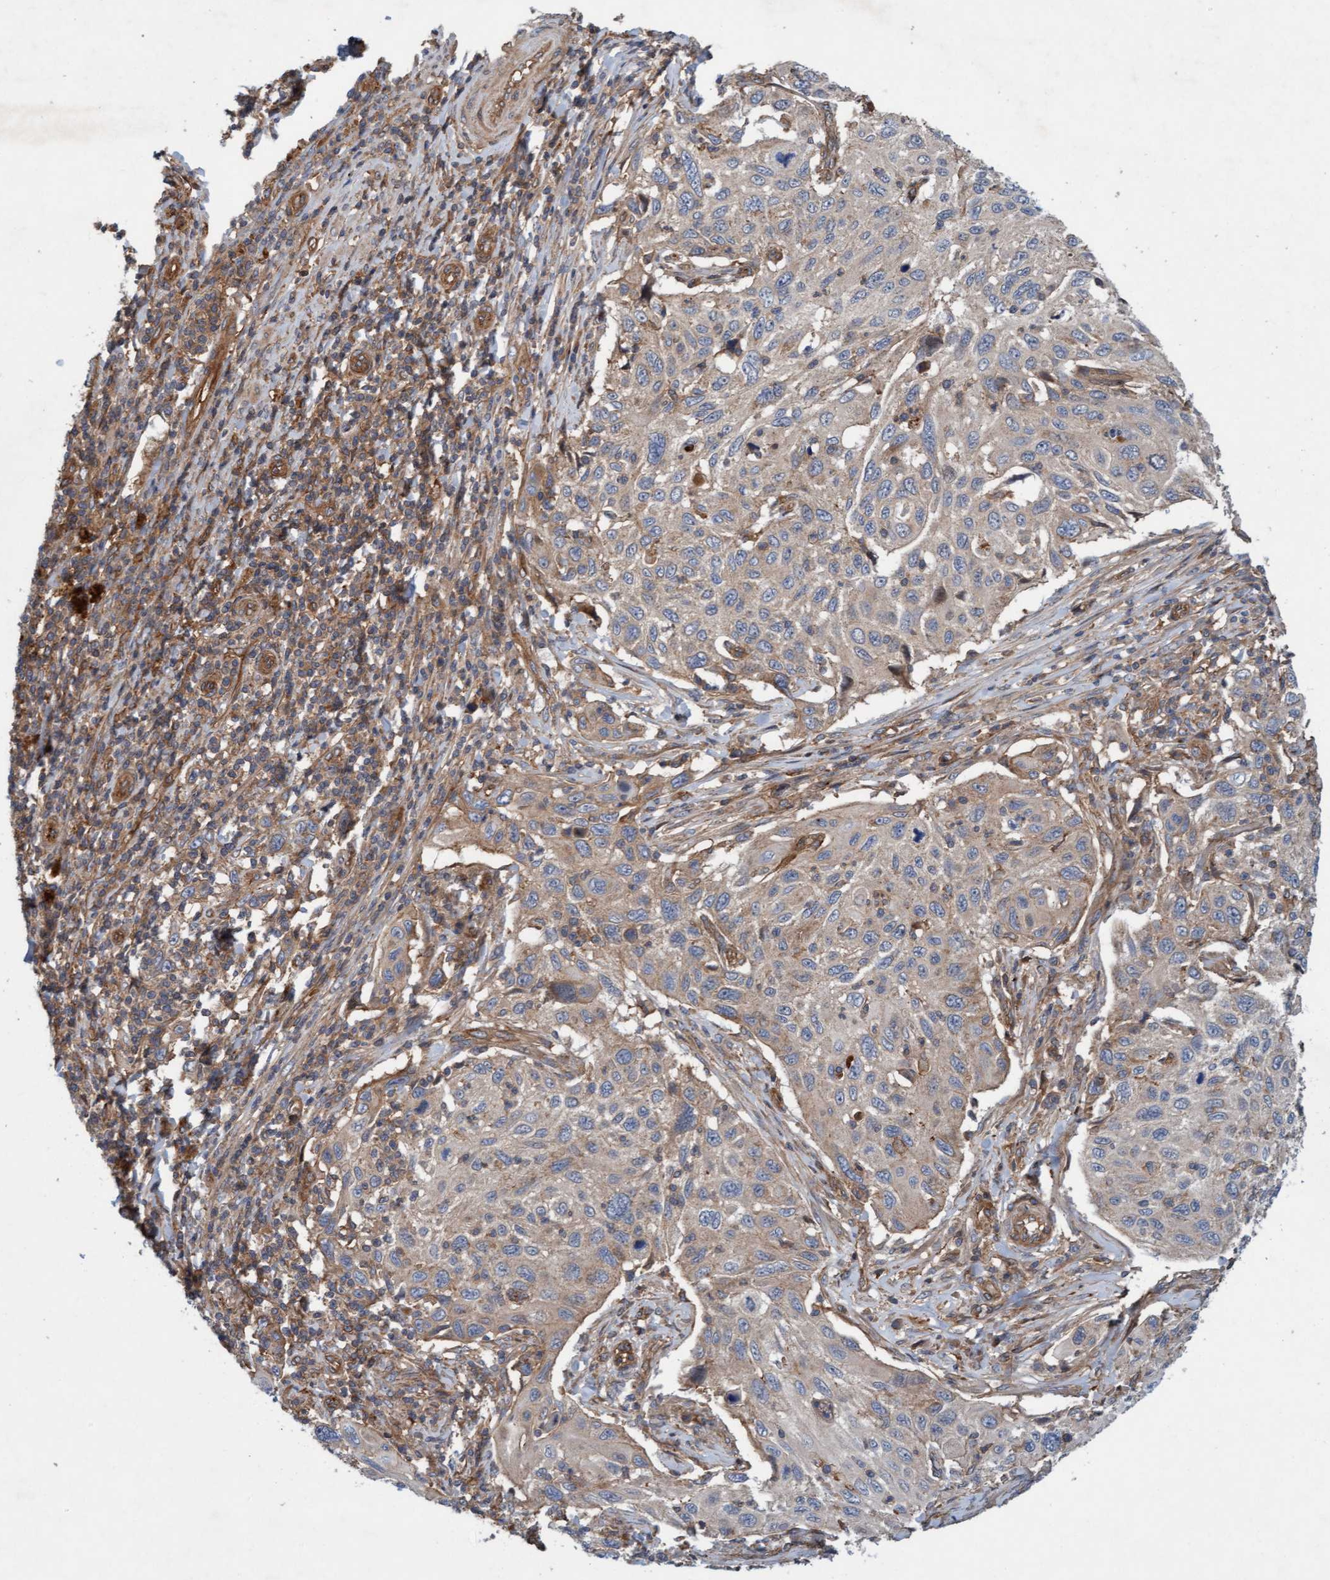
{"staining": {"intensity": "weak", "quantity": ">75%", "location": "cytoplasmic/membranous"}, "tissue": "cervical cancer", "cell_type": "Tumor cells", "image_type": "cancer", "snomed": [{"axis": "morphology", "description": "Squamous cell carcinoma, NOS"}, {"axis": "topography", "description": "Cervix"}], "caption": "Tumor cells display low levels of weak cytoplasmic/membranous staining in about >75% of cells in cervical cancer. Immunohistochemistry stains the protein of interest in brown and the nuclei are stained blue.", "gene": "ERAL1", "patient": {"sex": "female", "age": 70}}